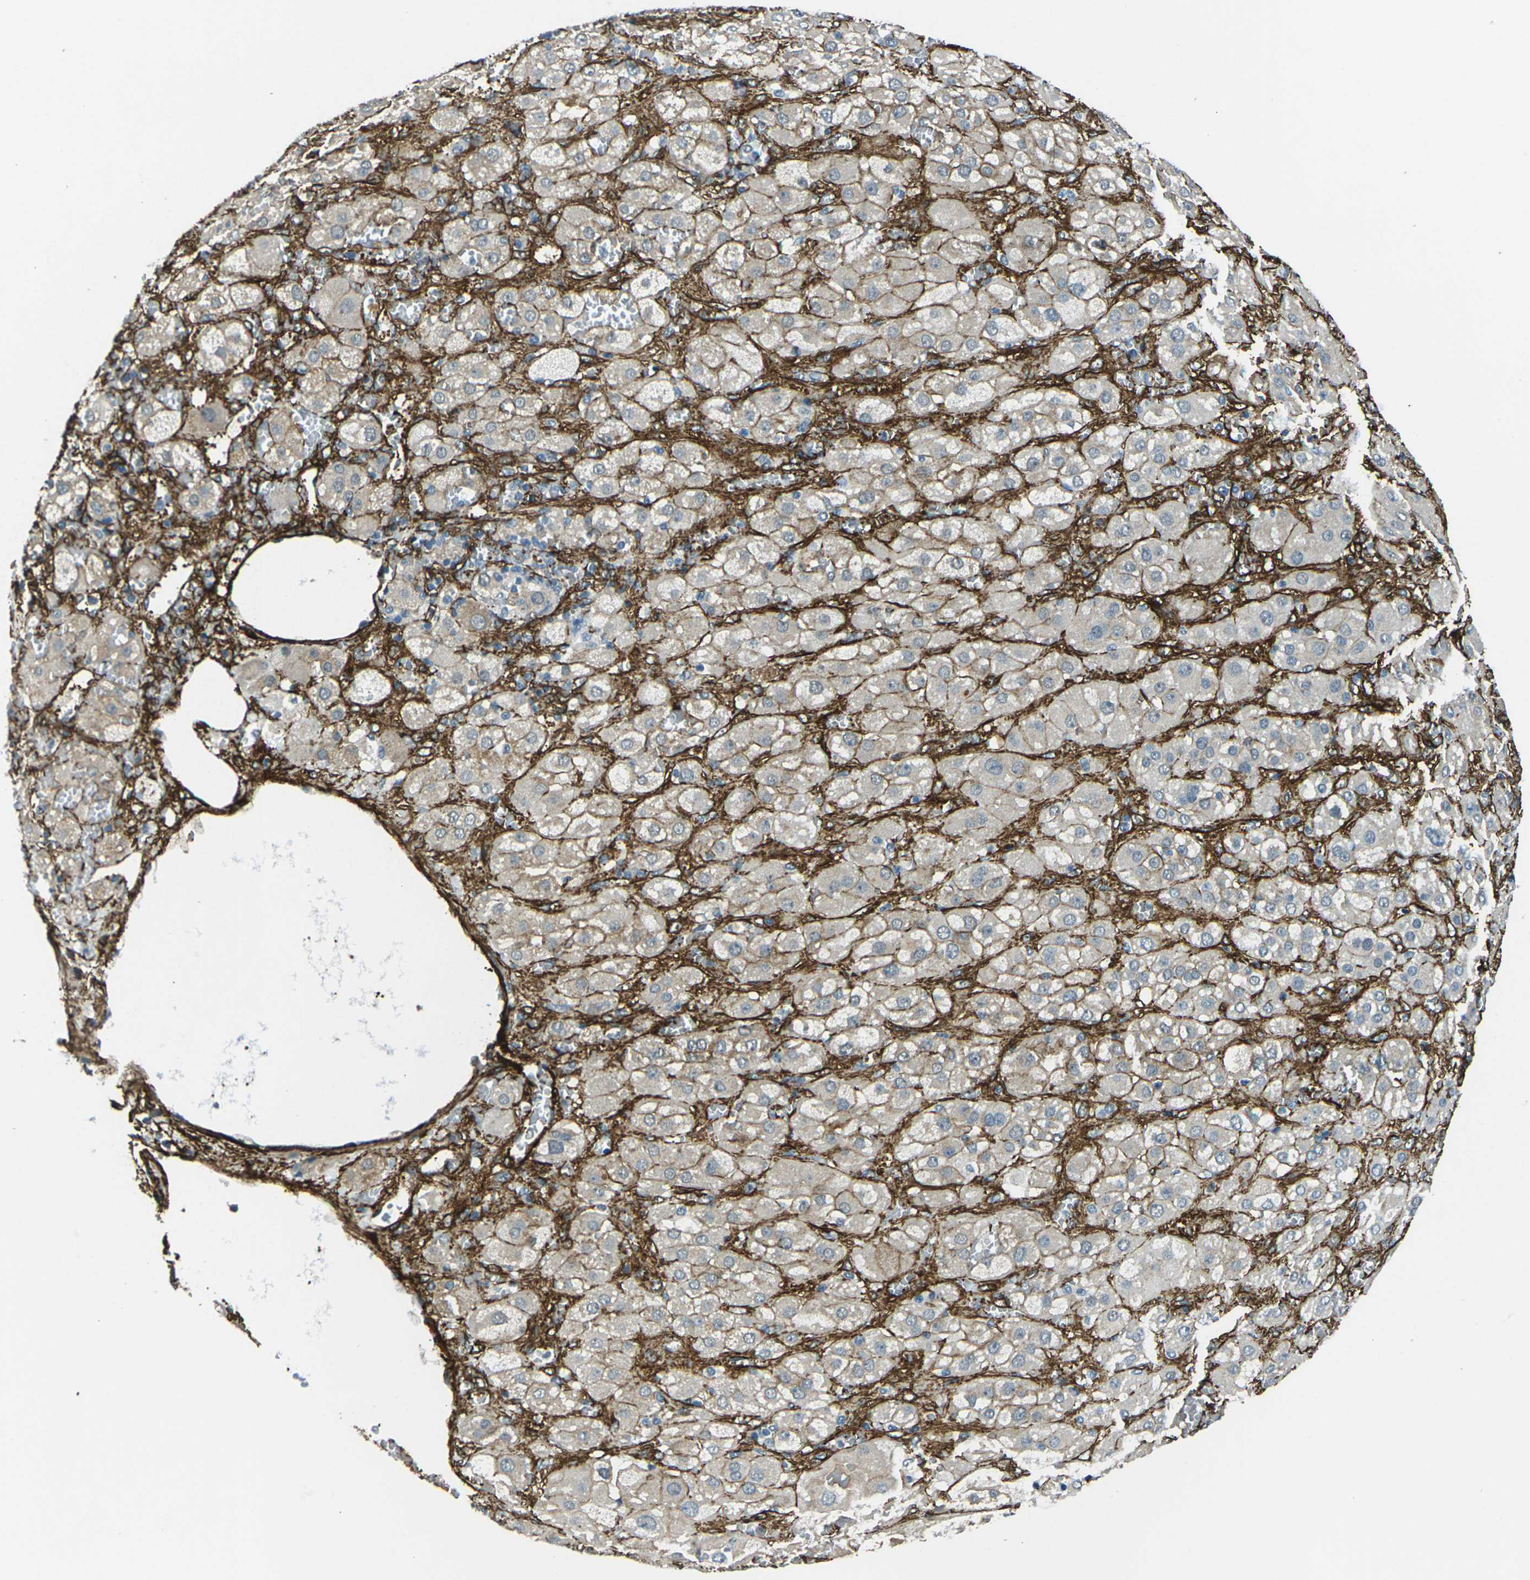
{"staining": {"intensity": "weak", "quantity": "25%-75%", "location": "cytoplasmic/membranous"}, "tissue": "adrenal gland", "cell_type": "Glandular cells", "image_type": "normal", "snomed": [{"axis": "morphology", "description": "Normal tissue, NOS"}, {"axis": "topography", "description": "Adrenal gland"}], "caption": "IHC photomicrograph of benign human adrenal gland stained for a protein (brown), which demonstrates low levels of weak cytoplasmic/membranous staining in about 25%-75% of glandular cells.", "gene": "GRAMD1C", "patient": {"sex": "female", "age": 47}}